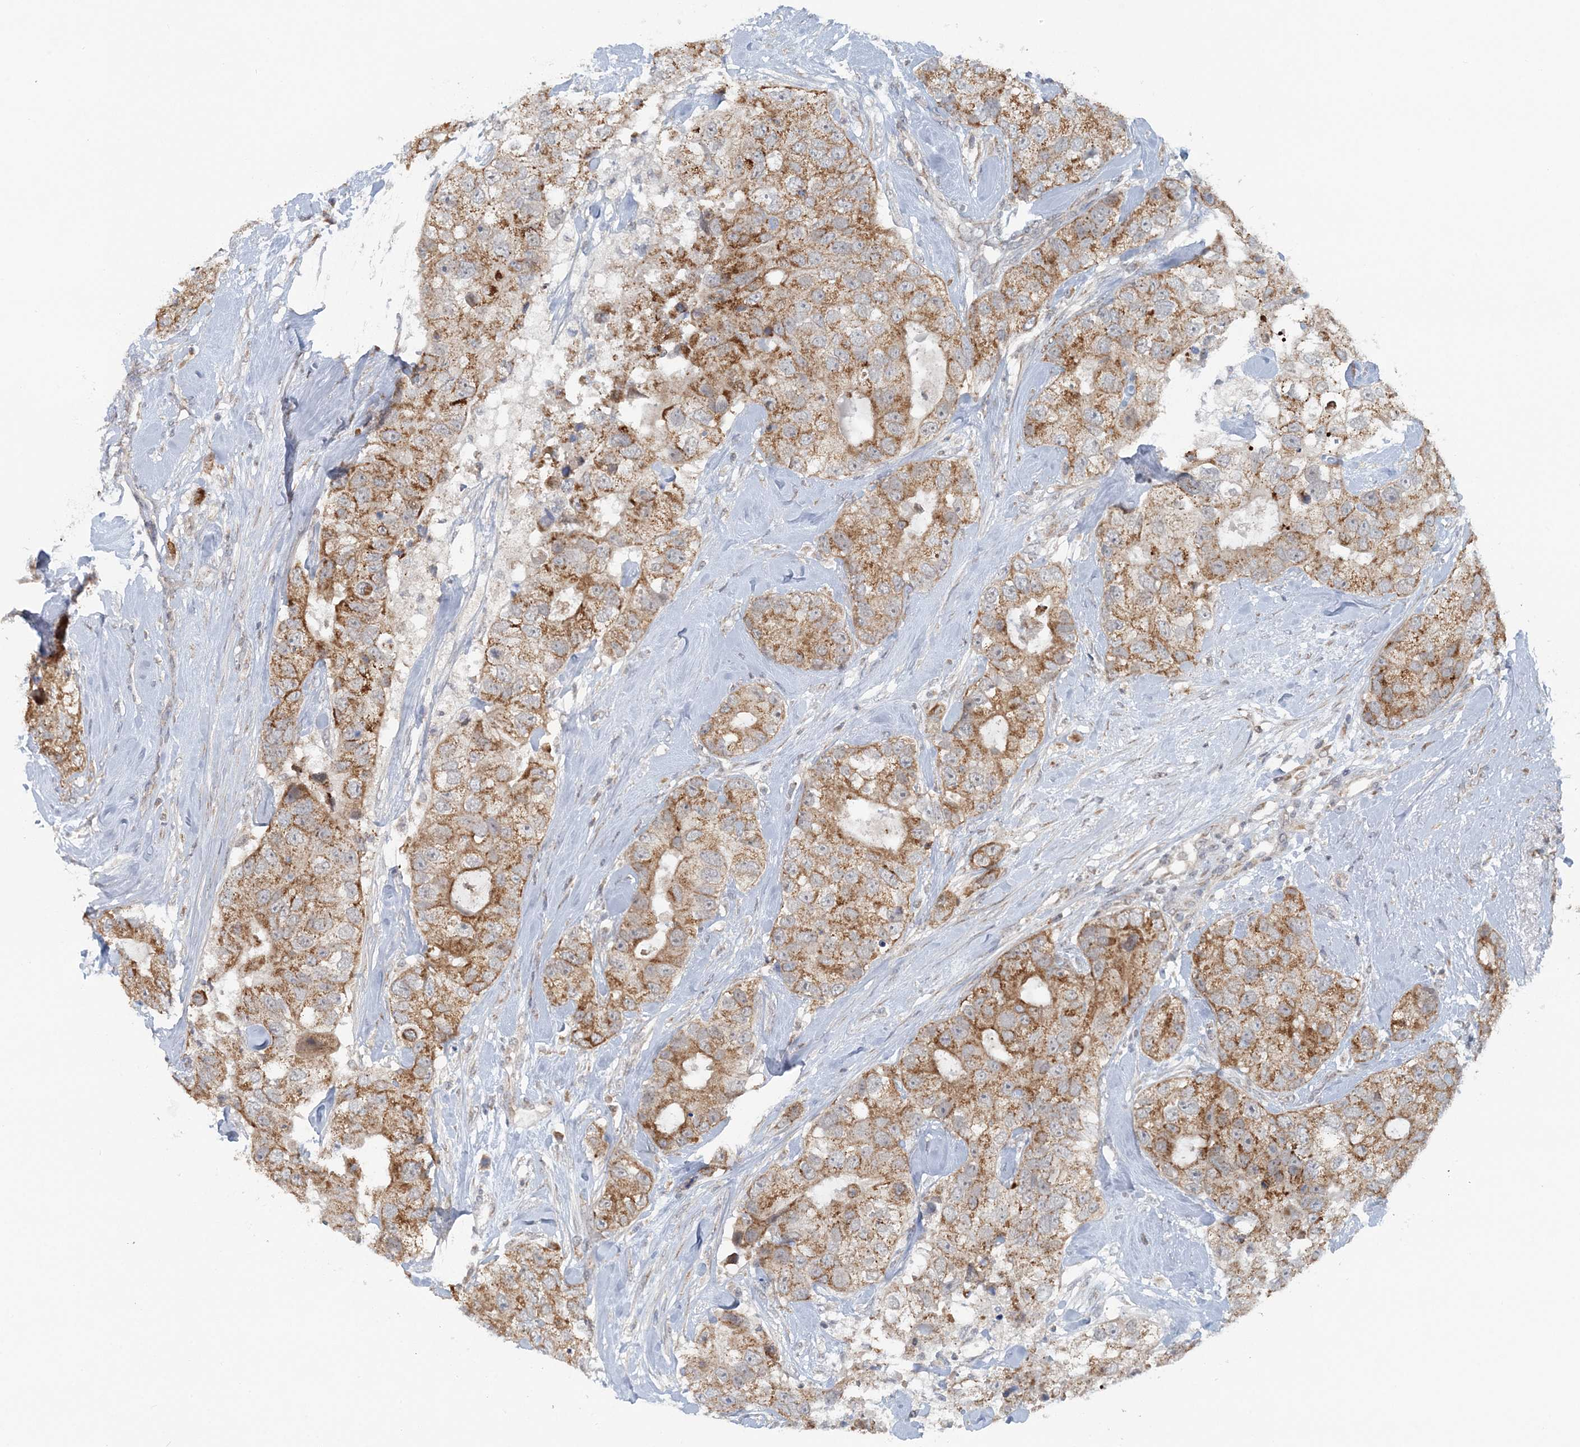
{"staining": {"intensity": "moderate", "quantity": ">75%", "location": "cytoplasmic/membranous"}, "tissue": "breast cancer", "cell_type": "Tumor cells", "image_type": "cancer", "snomed": [{"axis": "morphology", "description": "Duct carcinoma"}, {"axis": "topography", "description": "Breast"}], "caption": "DAB immunohistochemical staining of human breast cancer (invasive ductal carcinoma) demonstrates moderate cytoplasmic/membranous protein expression in about >75% of tumor cells.", "gene": "RNF150", "patient": {"sex": "female", "age": 62}}